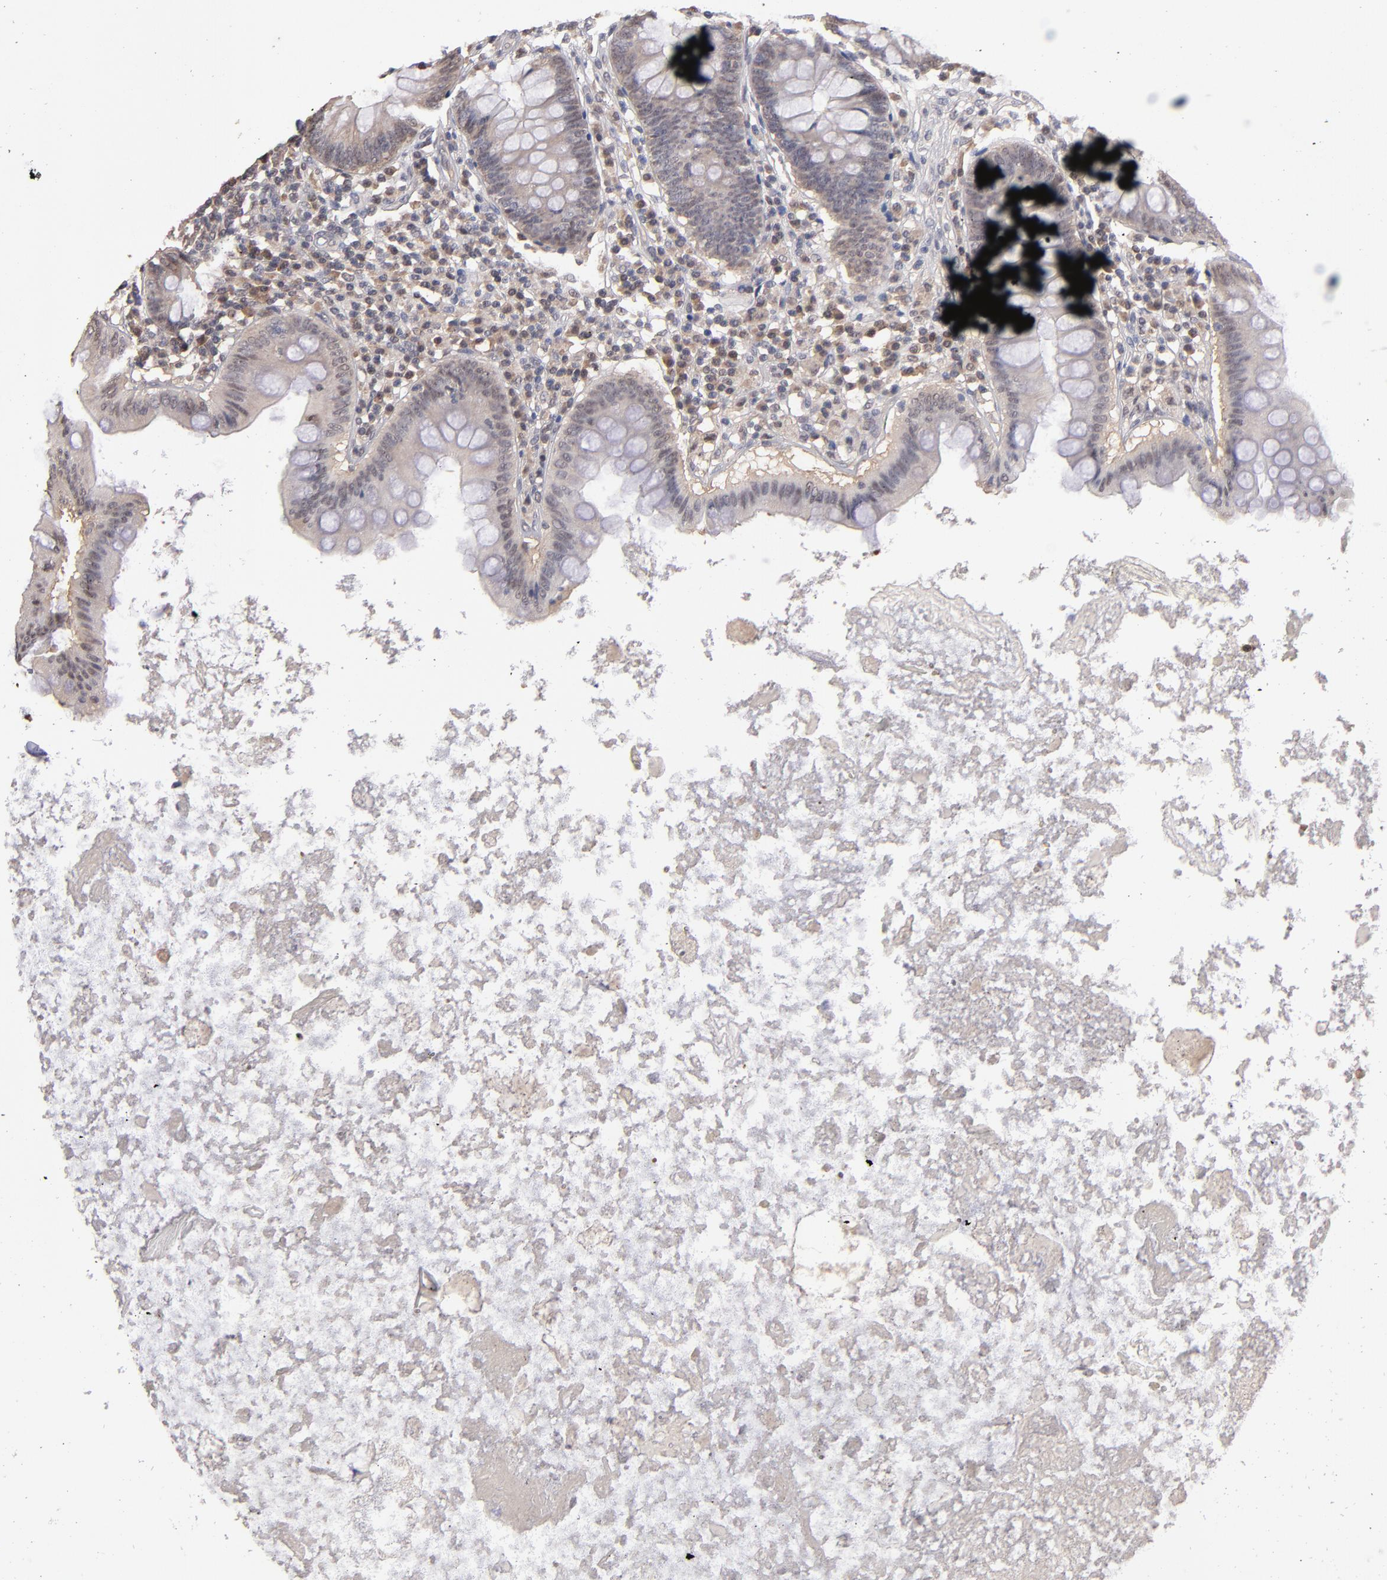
{"staining": {"intensity": "weak", "quantity": "<25%", "location": "cytoplasmic/membranous"}, "tissue": "appendix", "cell_type": "Glandular cells", "image_type": "normal", "snomed": [{"axis": "morphology", "description": "Normal tissue, NOS"}, {"axis": "topography", "description": "Appendix"}], "caption": "This image is of unremarkable appendix stained with immunohistochemistry (IHC) to label a protein in brown with the nuclei are counter-stained blue. There is no expression in glandular cells.", "gene": "PSMD10", "patient": {"sex": "female", "age": 82}}